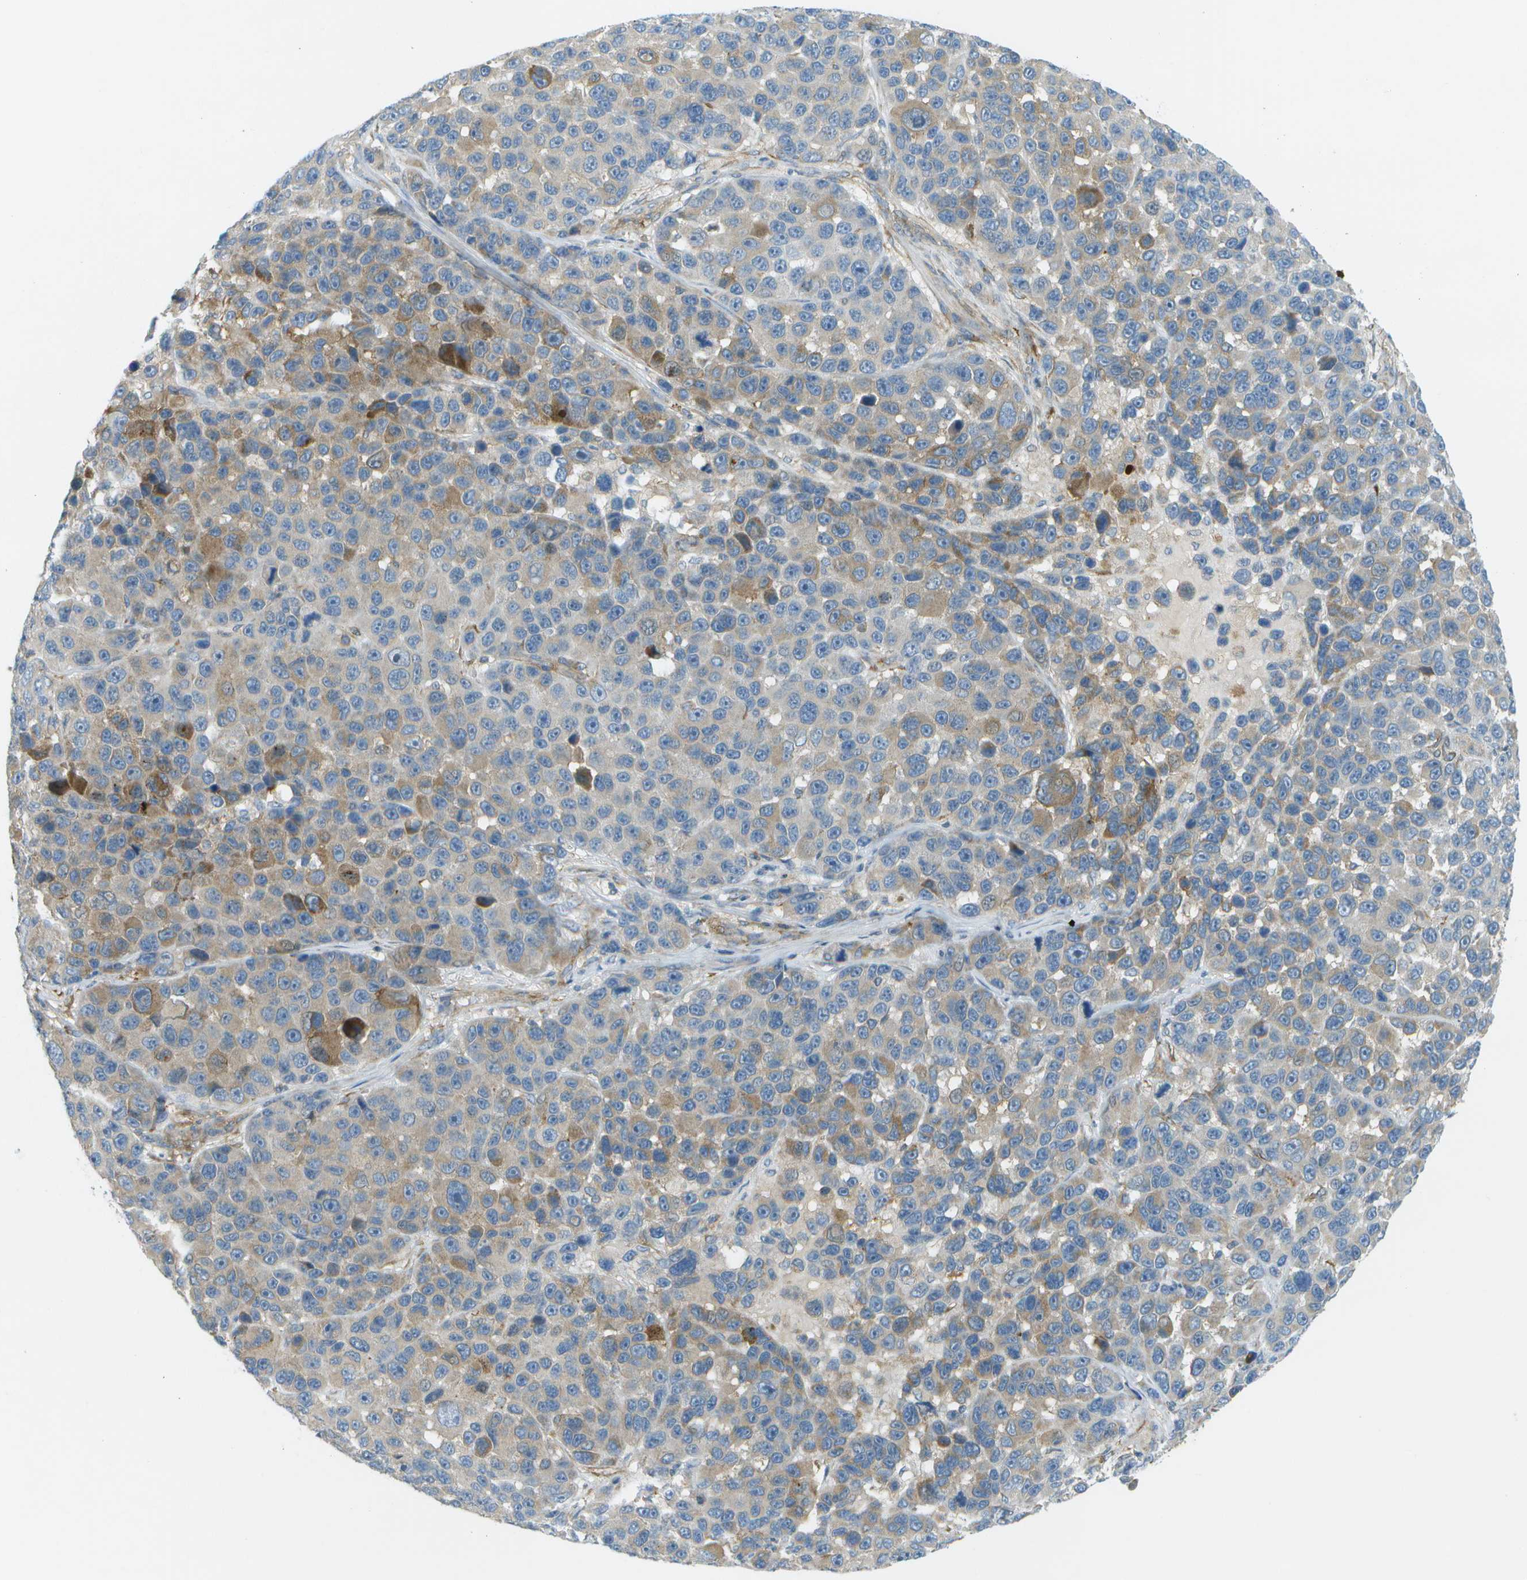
{"staining": {"intensity": "moderate", "quantity": "25%-75%", "location": "cytoplasmic/membranous"}, "tissue": "melanoma", "cell_type": "Tumor cells", "image_type": "cancer", "snomed": [{"axis": "morphology", "description": "Malignant melanoma, NOS"}, {"axis": "topography", "description": "Skin"}], "caption": "An IHC micrograph of neoplastic tissue is shown. Protein staining in brown highlights moderate cytoplasmic/membranous positivity in melanoma within tumor cells.", "gene": "WNK2", "patient": {"sex": "male", "age": 53}}